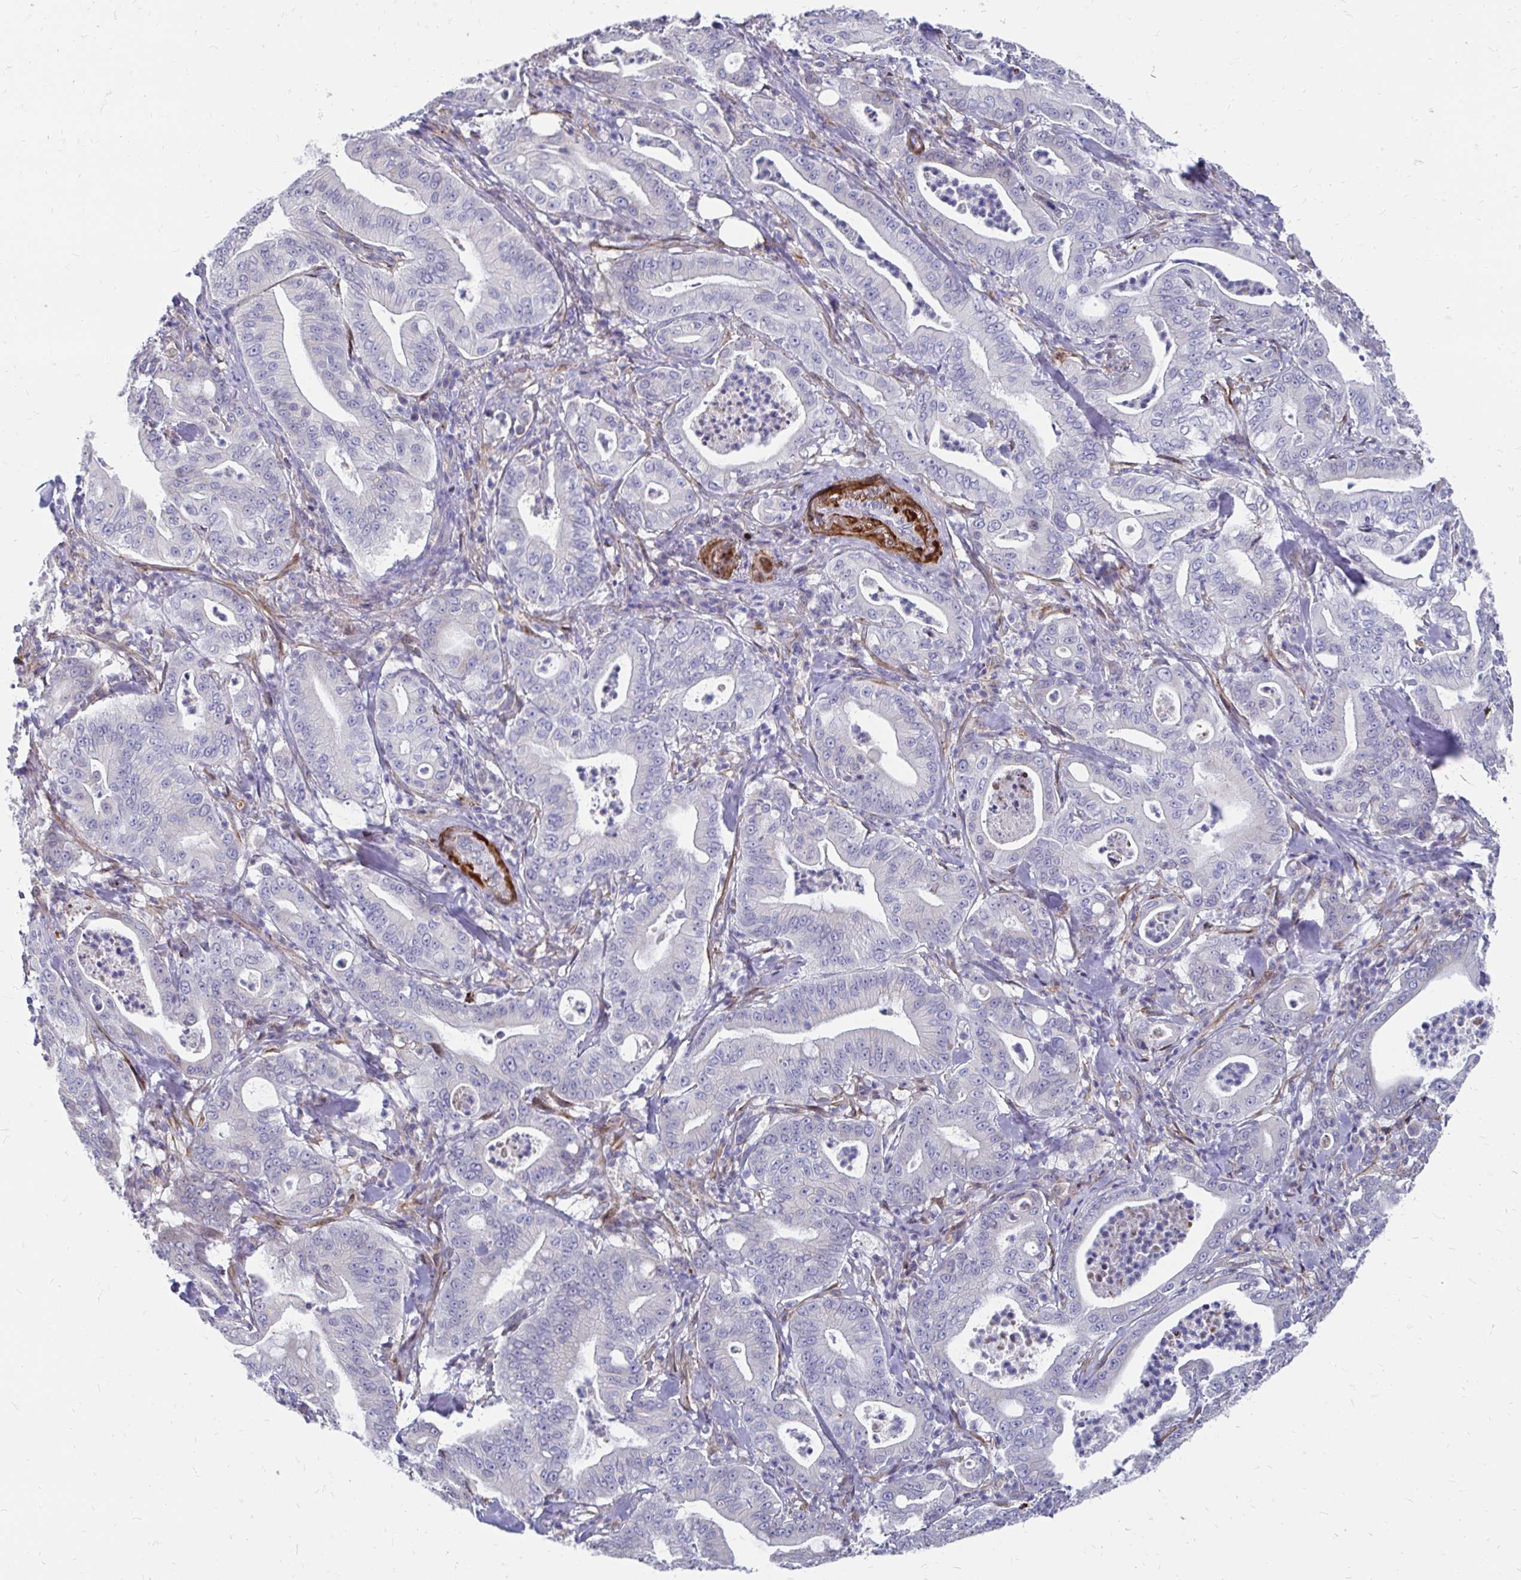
{"staining": {"intensity": "negative", "quantity": "none", "location": "none"}, "tissue": "pancreatic cancer", "cell_type": "Tumor cells", "image_type": "cancer", "snomed": [{"axis": "morphology", "description": "Adenocarcinoma, NOS"}, {"axis": "topography", "description": "Pancreas"}], "caption": "IHC micrograph of pancreatic adenocarcinoma stained for a protein (brown), which exhibits no expression in tumor cells.", "gene": "CDKL1", "patient": {"sex": "male", "age": 71}}